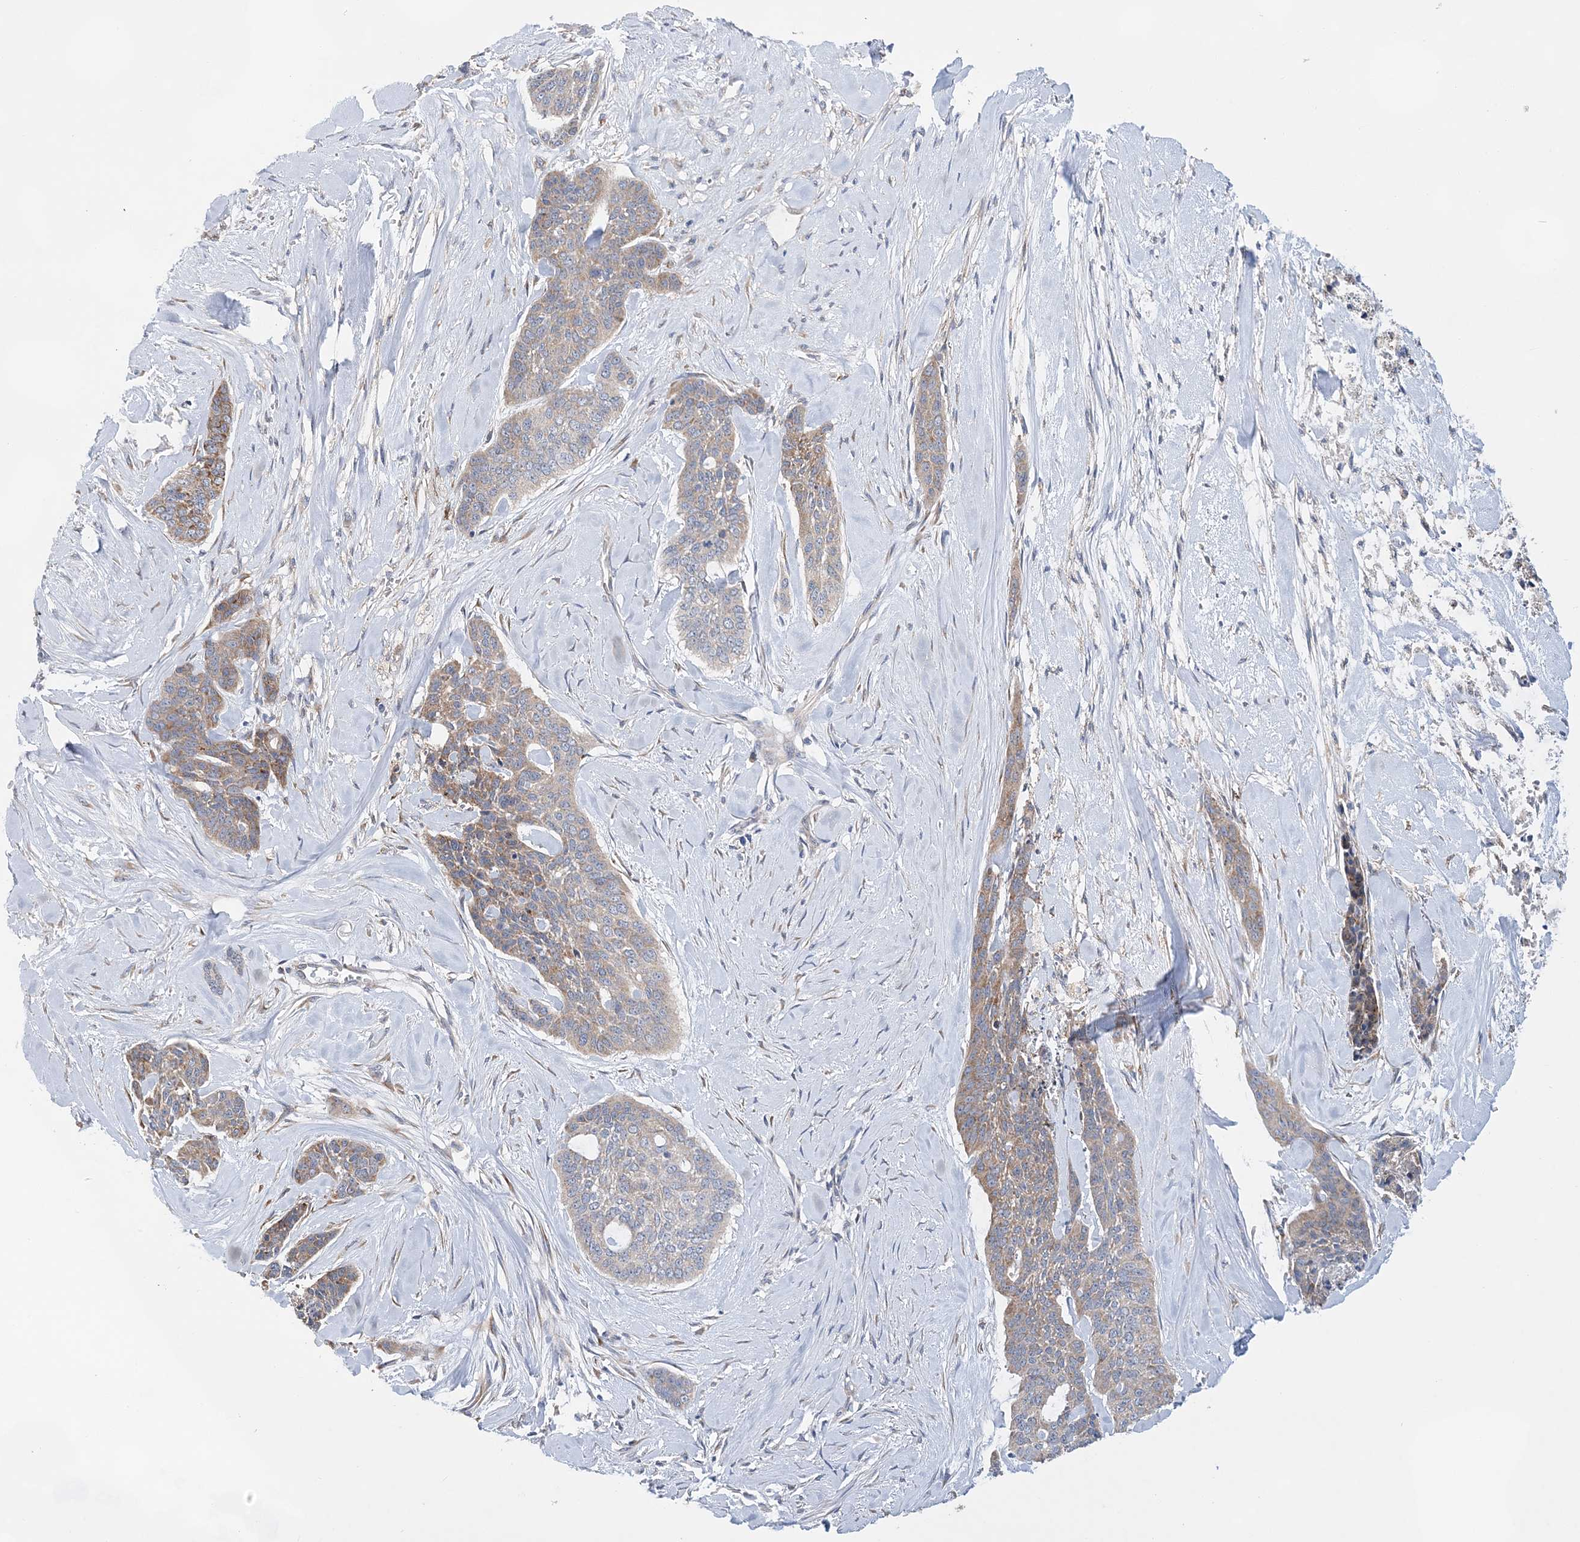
{"staining": {"intensity": "moderate", "quantity": "<25%", "location": "cytoplasmic/membranous"}, "tissue": "skin cancer", "cell_type": "Tumor cells", "image_type": "cancer", "snomed": [{"axis": "morphology", "description": "Basal cell carcinoma"}, {"axis": "topography", "description": "Skin"}], "caption": "Immunohistochemical staining of skin cancer shows moderate cytoplasmic/membranous protein staining in about <25% of tumor cells.", "gene": "TRAPPC13", "patient": {"sex": "female", "age": 64}}